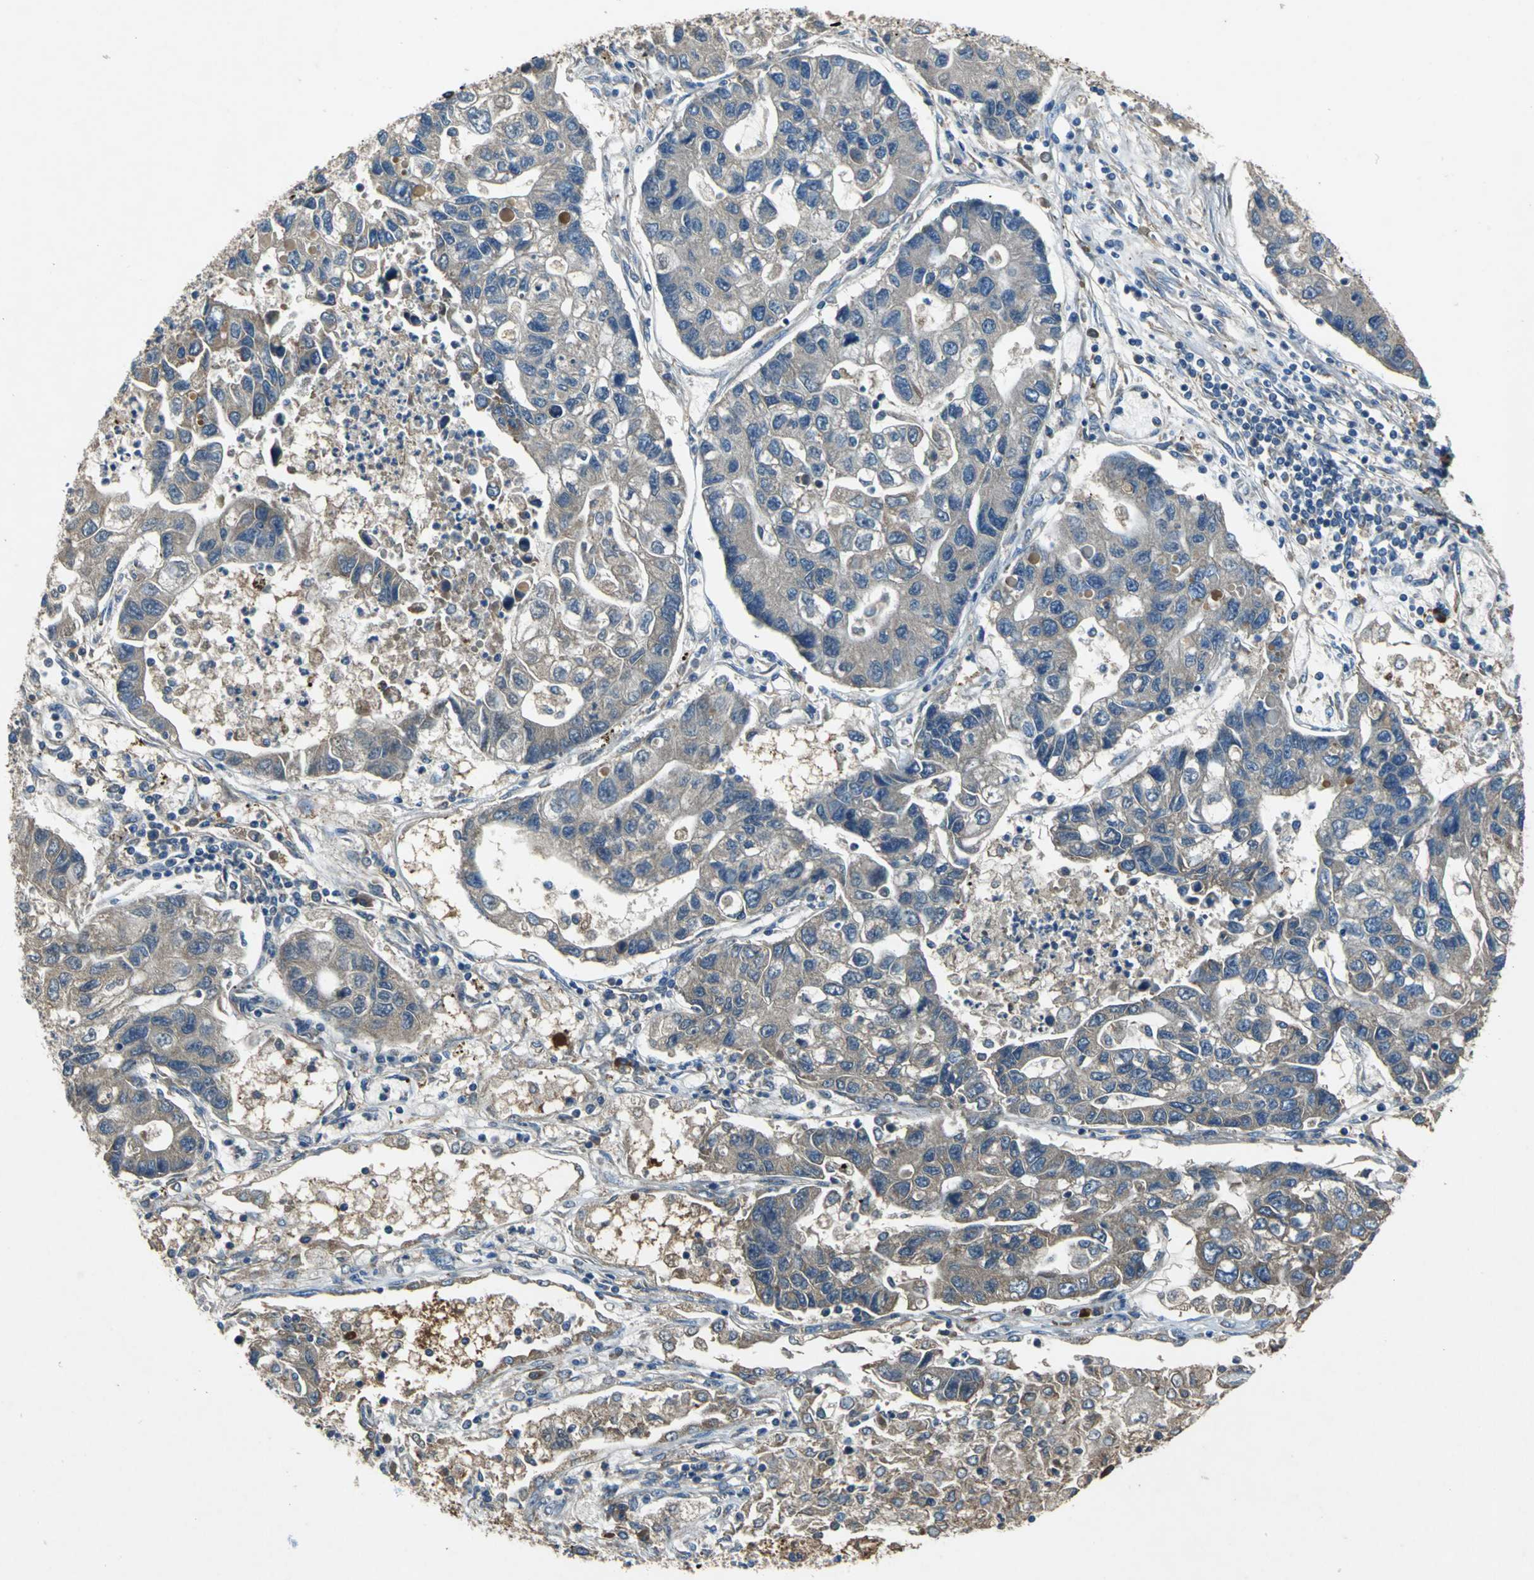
{"staining": {"intensity": "moderate", "quantity": ">75%", "location": "cytoplasmic/membranous"}, "tissue": "lung cancer", "cell_type": "Tumor cells", "image_type": "cancer", "snomed": [{"axis": "morphology", "description": "Adenocarcinoma, NOS"}, {"axis": "topography", "description": "Lung"}], "caption": "Human lung adenocarcinoma stained with a protein marker shows moderate staining in tumor cells.", "gene": "HEPH", "patient": {"sex": "female", "age": 51}}